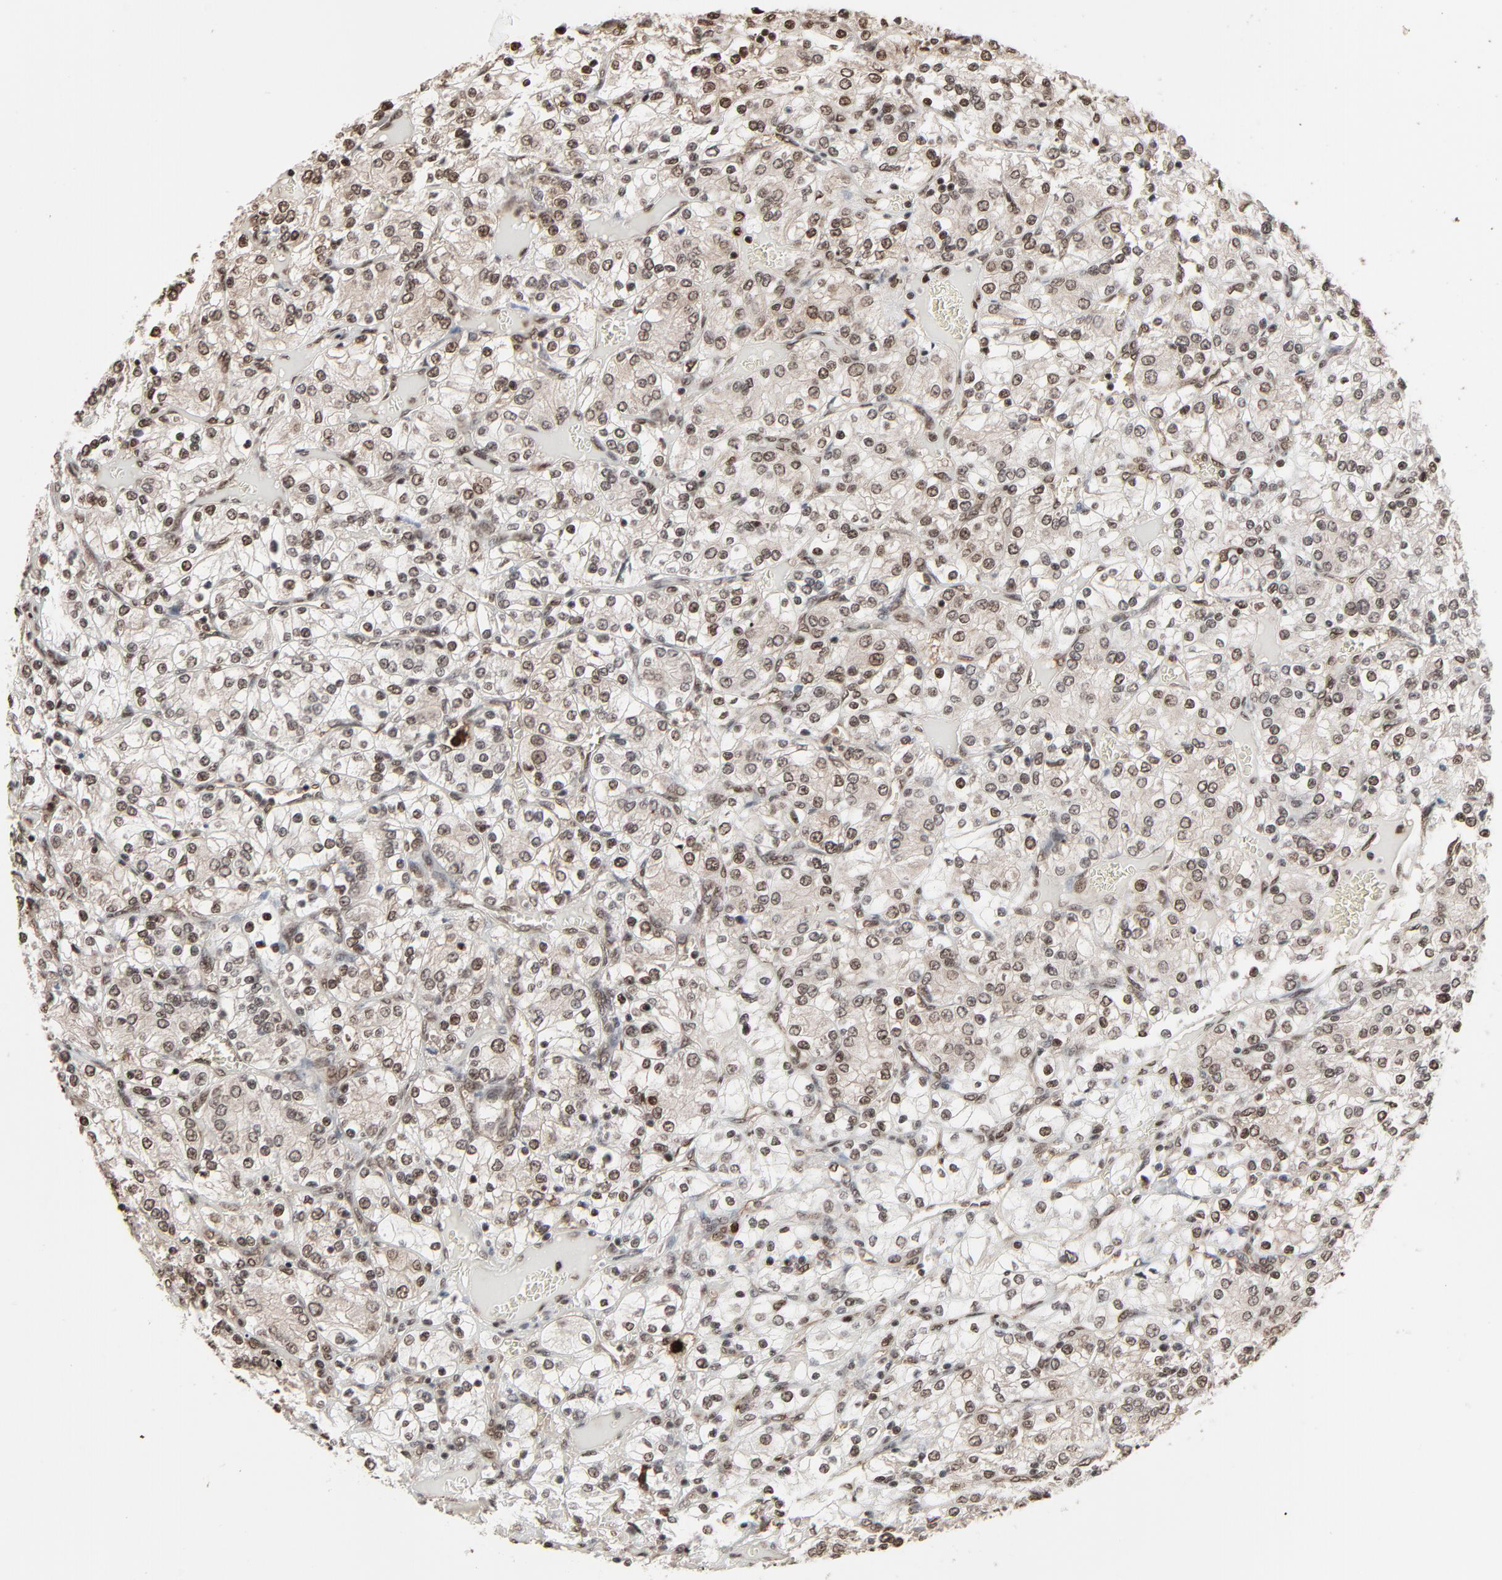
{"staining": {"intensity": "strong", "quantity": ">75%", "location": "cytoplasmic/membranous,nuclear"}, "tissue": "renal cancer", "cell_type": "Tumor cells", "image_type": "cancer", "snomed": [{"axis": "morphology", "description": "Adenocarcinoma, NOS"}, {"axis": "topography", "description": "Kidney"}], "caption": "The micrograph reveals immunohistochemical staining of renal cancer. There is strong cytoplasmic/membranous and nuclear staining is appreciated in approximately >75% of tumor cells. (brown staining indicates protein expression, while blue staining denotes nuclei).", "gene": "MEIS2", "patient": {"sex": "female", "age": 62}}